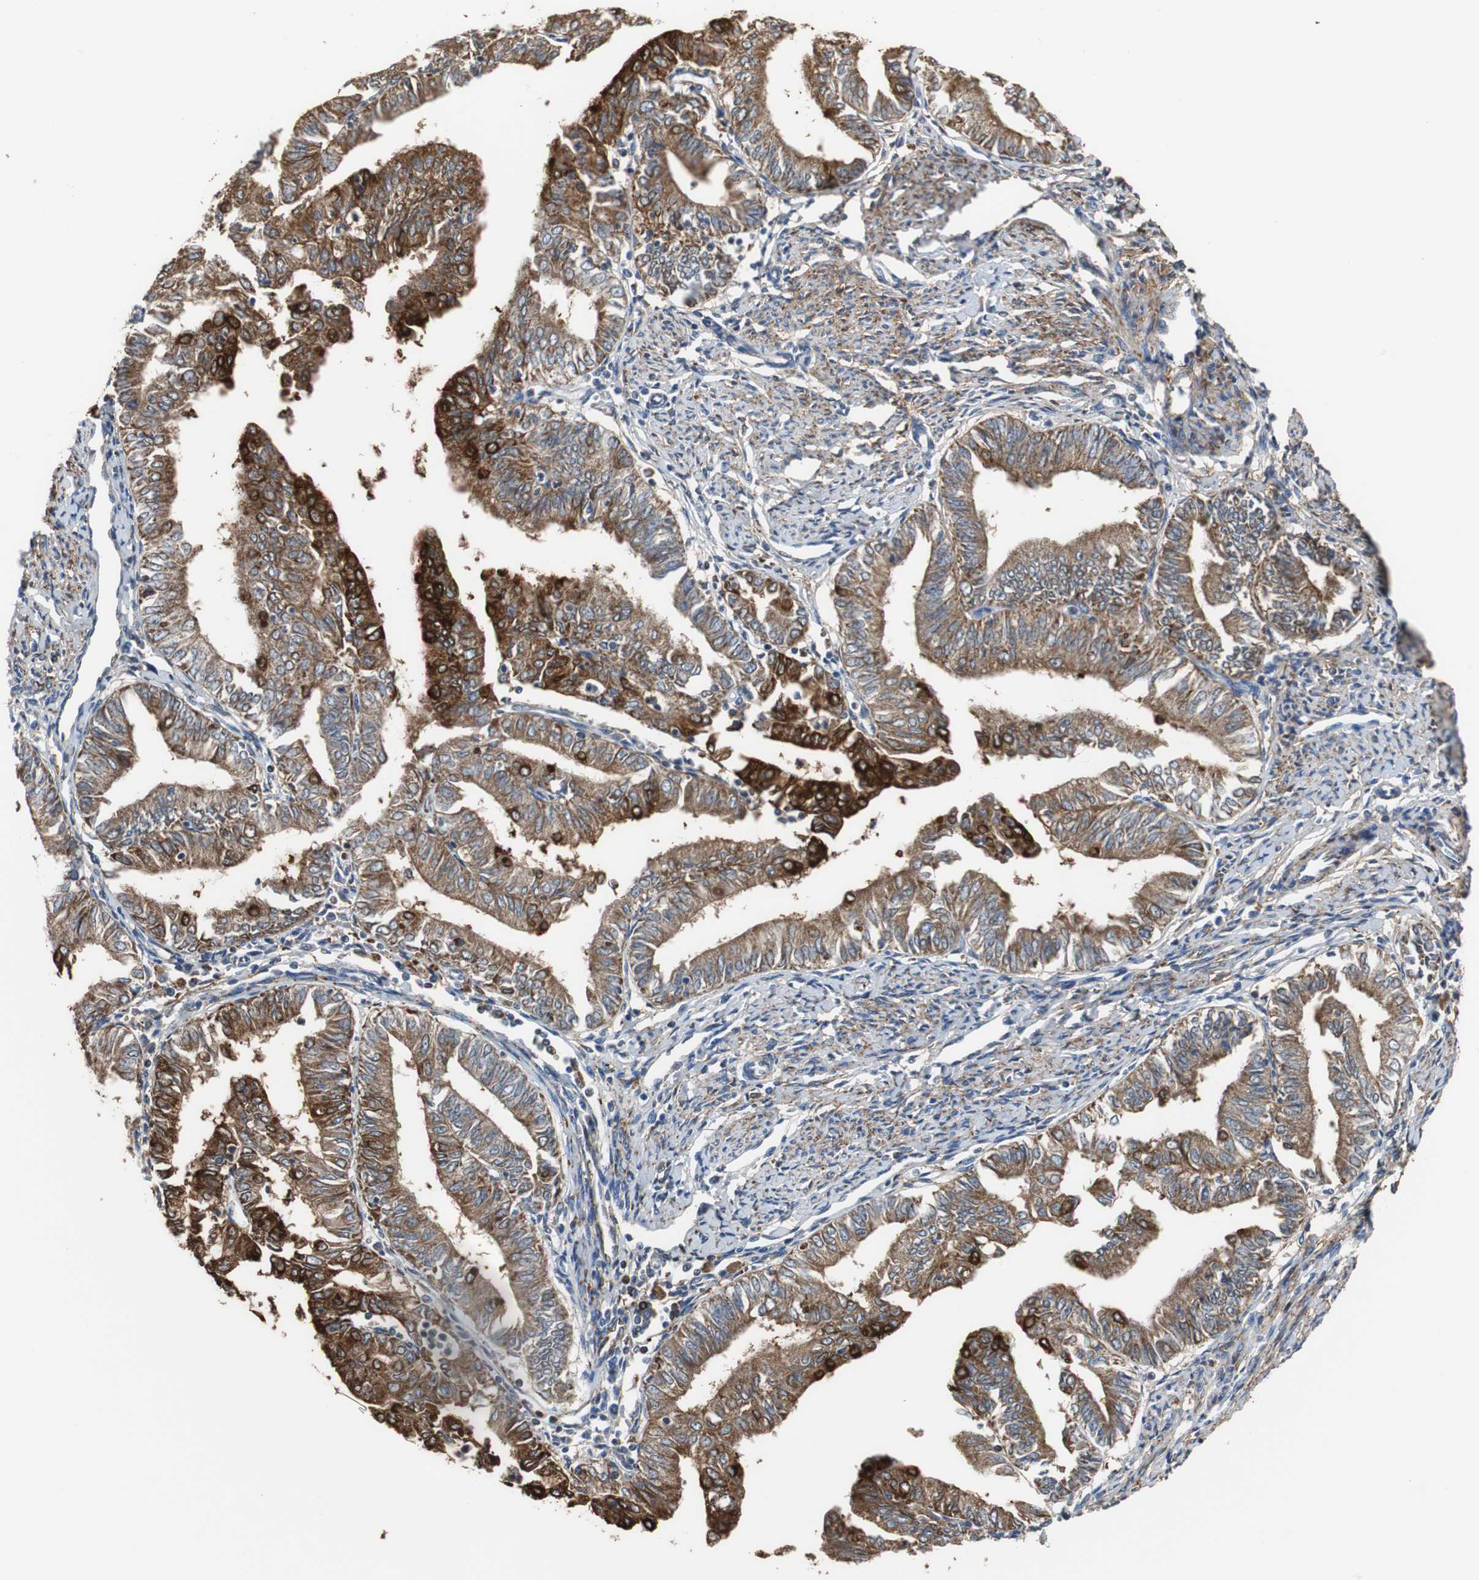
{"staining": {"intensity": "strong", "quantity": "25%-75%", "location": "cytoplasmic/membranous"}, "tissue": "endometrial cancer", "cell_type": "Tumor cells", "image_type": "cancer", "snomed": [{"axis": "morphology", "description": "Adenocarcinoma, NOS"}, {"axis": "topography", "description": "Endometrium"}], "caption": "The immunohistochemical stain labels strong cytoplasmic/membranous positivity in tumor cells of endometrial adenocarcinoma tissue. Nuclei are stained in blue.", "gene": "ANXA4", "patient": {"sex": "female", "age": 66}}